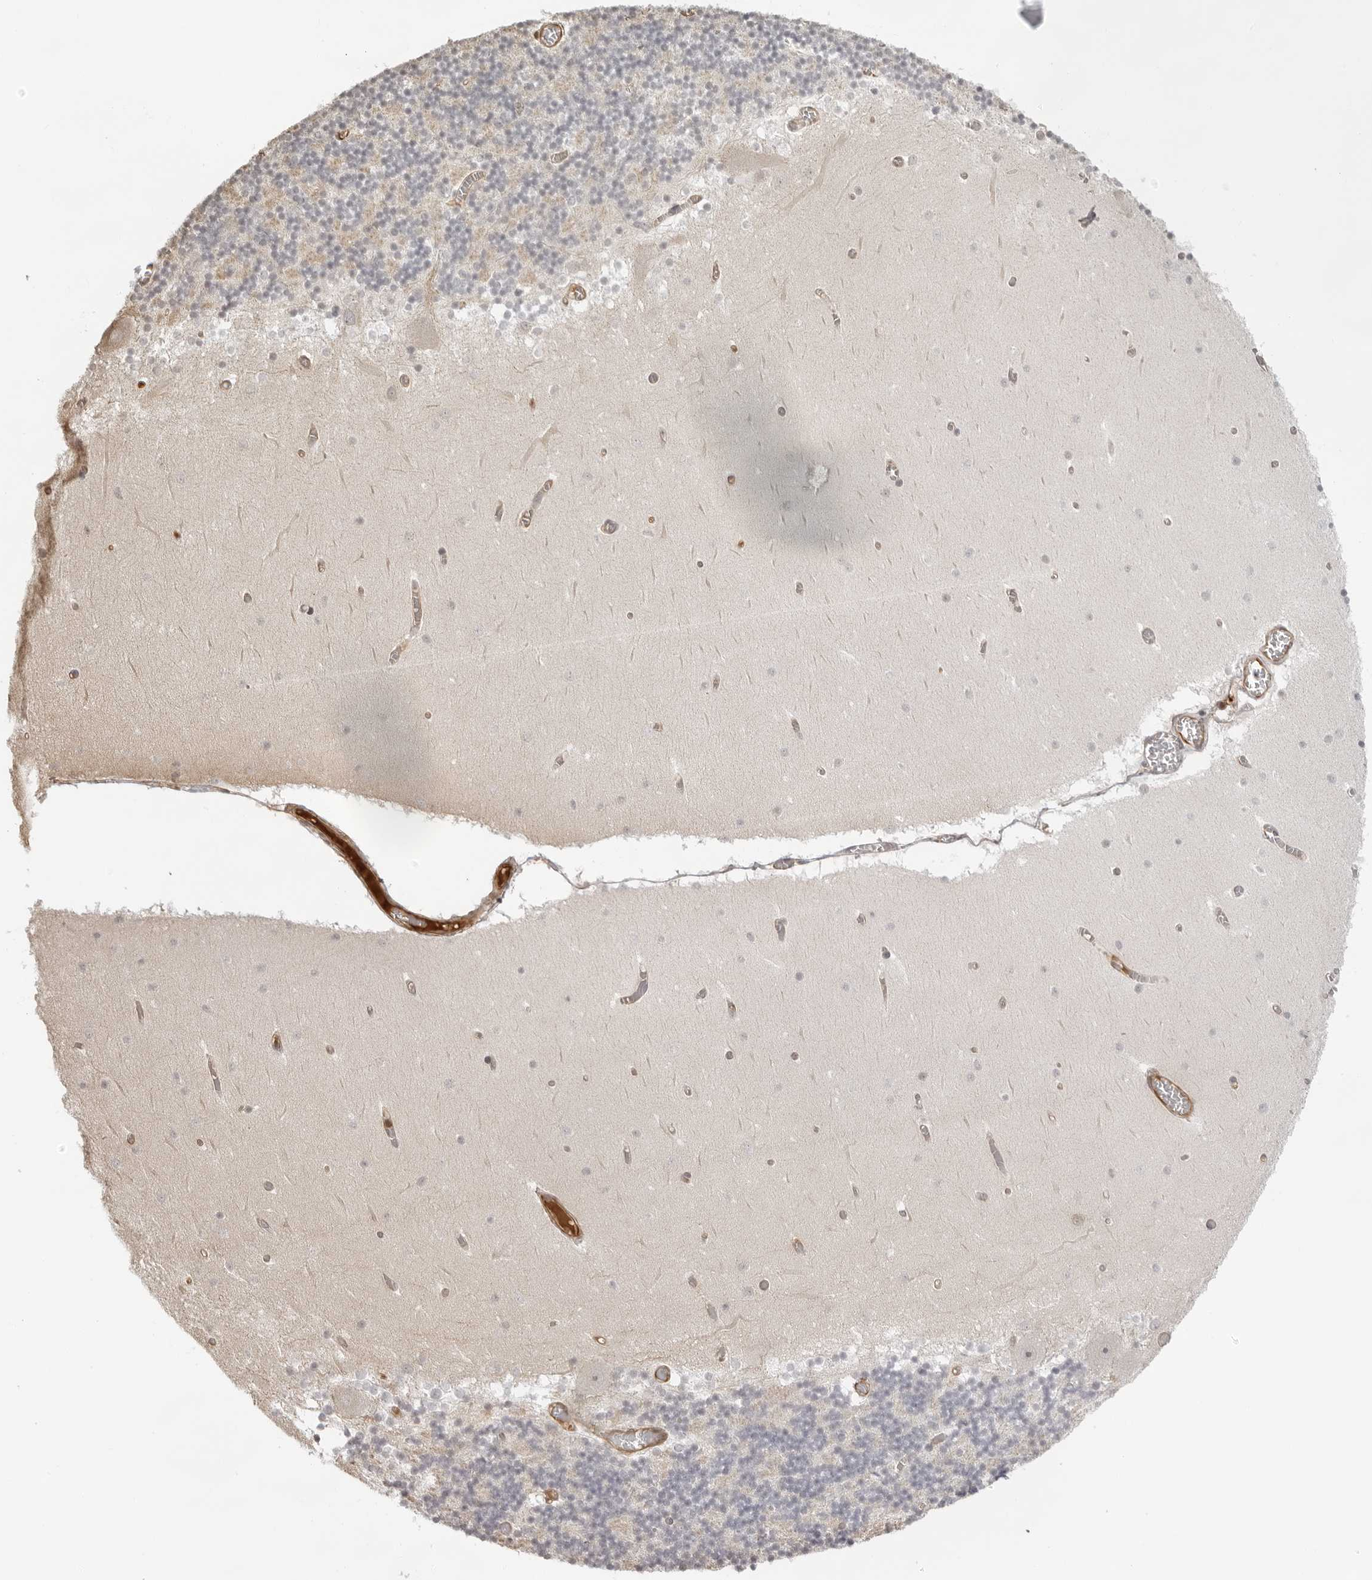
{"staining": {"intensity": "negative", "quantity": "none", "location": "none"}, "tissue": "cerebellum", "cell_type": "Cells in granular layer", "image_type": "normal", "snomed": [{"axis": "morphology", "description": "Normal tissue, NOS"}, {"axis": "topography", "description": "Cerebellum"}], "caption": "There is no significant expression in cells in granular layer of cerebellum. (Immunohistochemistry, brightfield microscopy, high magnification).", "gene": "DYNLT5", "patient": {"sex": "female", "age": 28}}